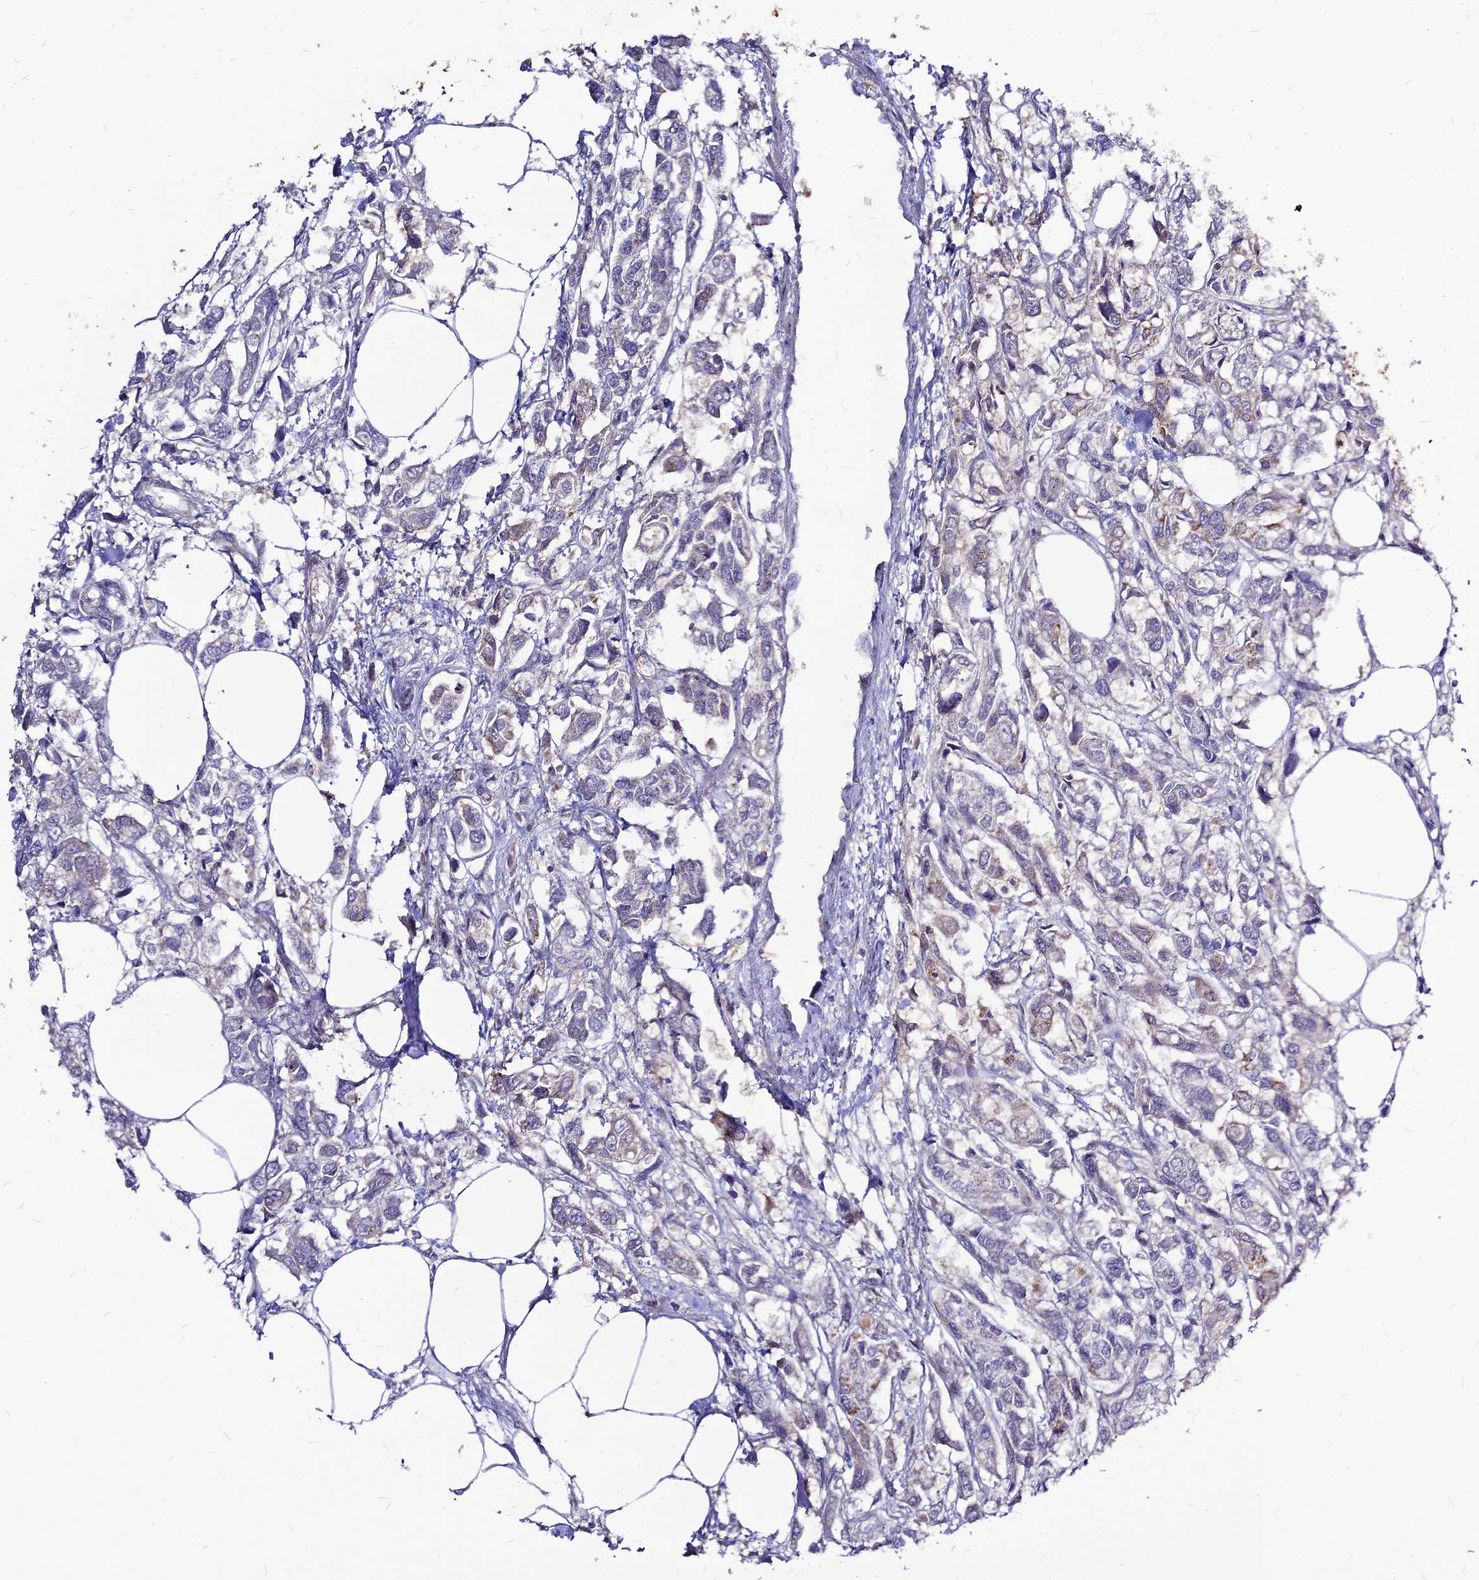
{"staining": {"intensity": "weak", "quantity": "<25%", "location": "cytoplasmic/membranous"}, "tissue": "urothelial cancer", "cell_type": "Tumor cells", "image_type": "cancer", "snomed": [{"axis": "morphology", "description": "Urothelial carcinoma, High grade"}, {"axis": "topography", "description": "Urinary bladder"}], "caption": "Urothelial cancer was stained to show a protein in brown. There is no significant expression in tumor cells.", "gene": "CZIB", "patient": {"sex": "male", "age": 67}}